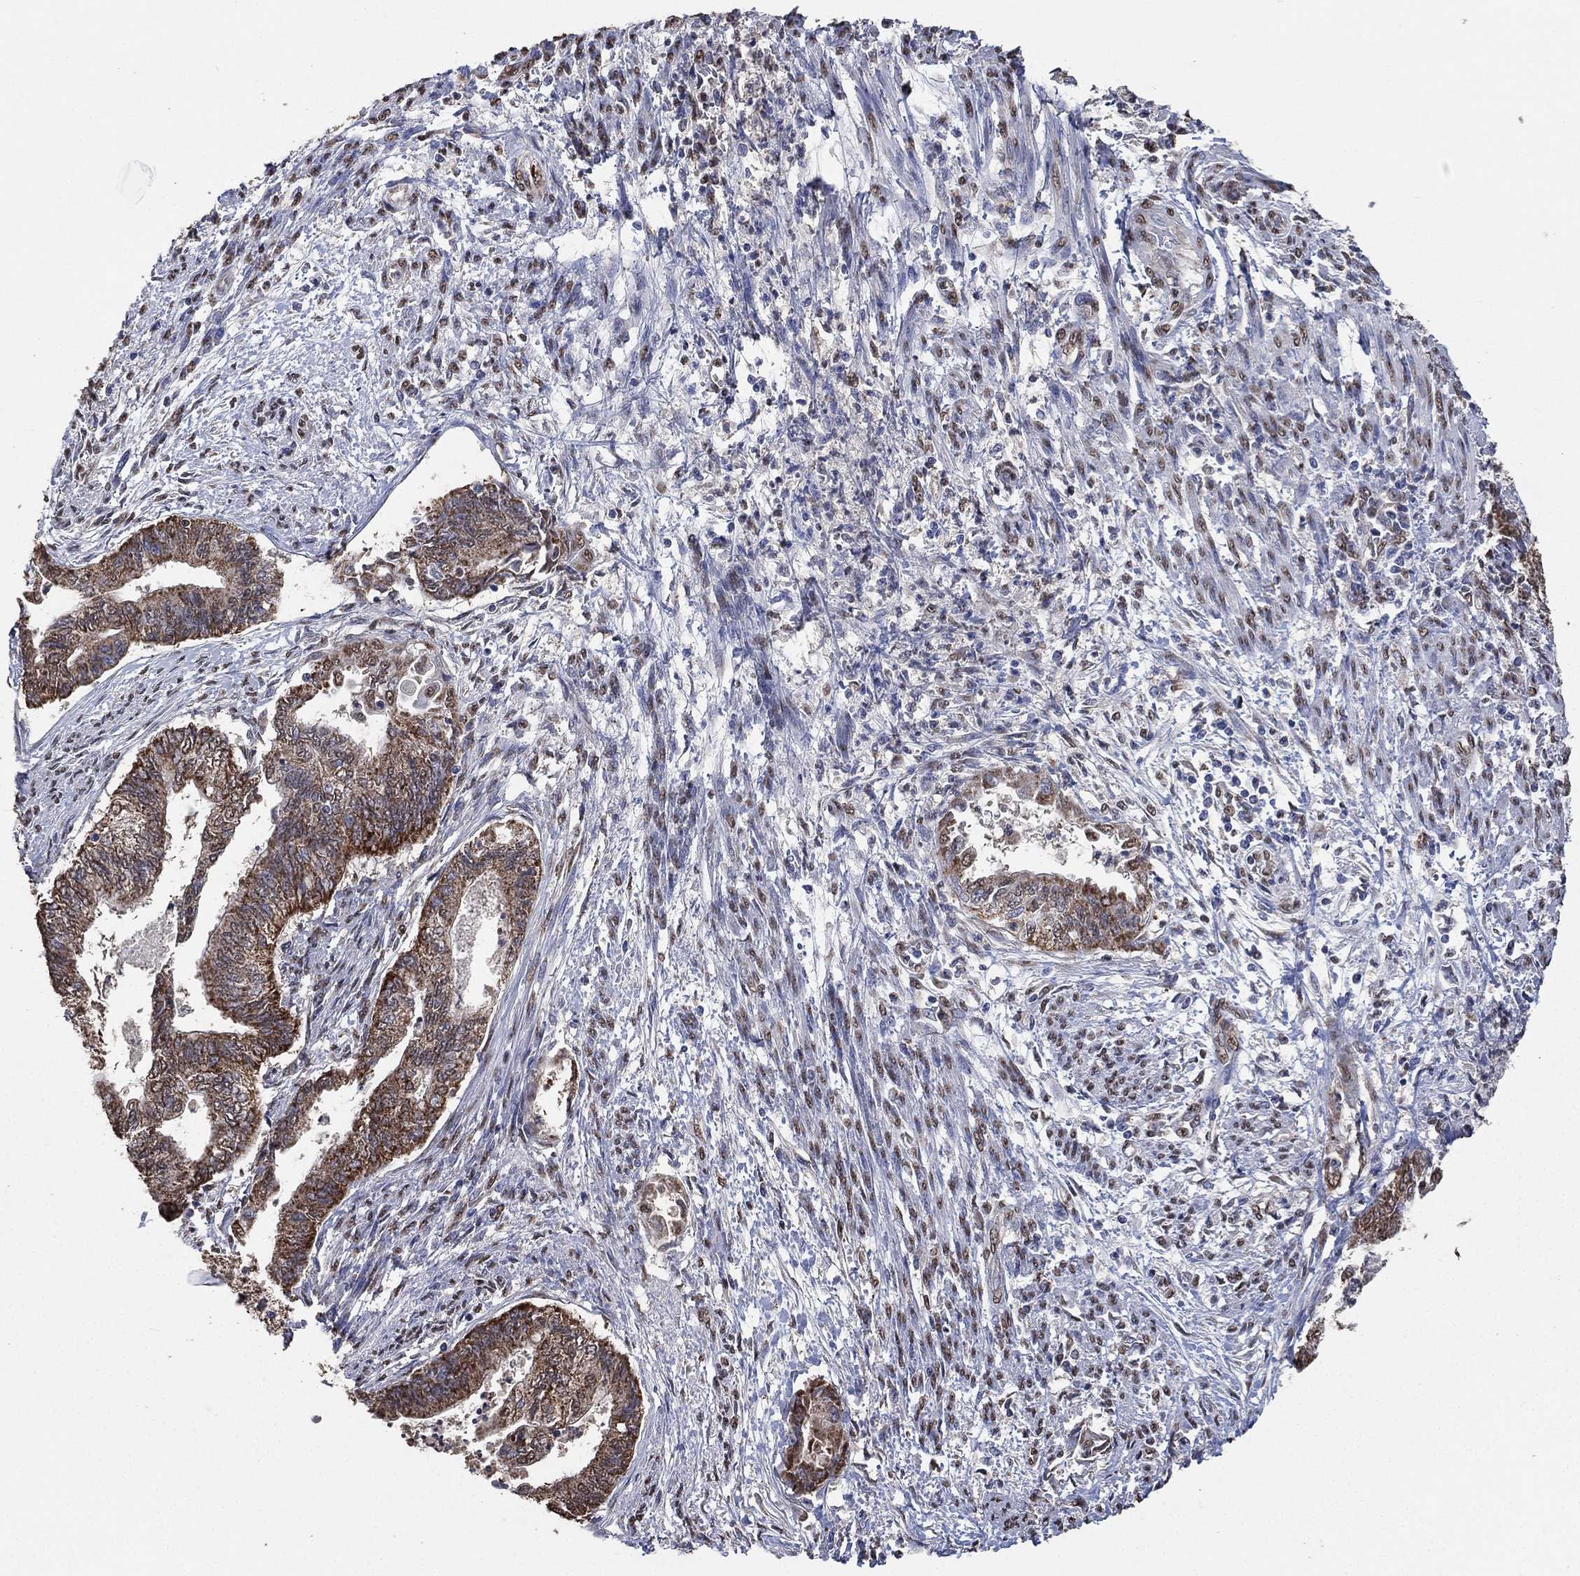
{"staining": {"intensity": "moderate", "quantity": "<25%", "location": "cytoplasmic/membranous"}, "tissue": "endometrial cancer", "cell_type": "Tumor cells", "image_type": "cancer", "snomed": [{"axis": "morphology", "description": "Adenocarcinoma, NOS"}, {"axis": "topography", "description": "Endometrium"}], "caption": "DAB (3,3'-diaminobenzidine) immunohistochemical staining of human adenocarcinoma (endometrial) demonstrates moderate cytoplasmic/membranous protein staining in about <25% of tumor cells. Nuclei are stained in blue.", "gene": "ALDH7A1", "patient": {"sex": "female", "age": 65}}